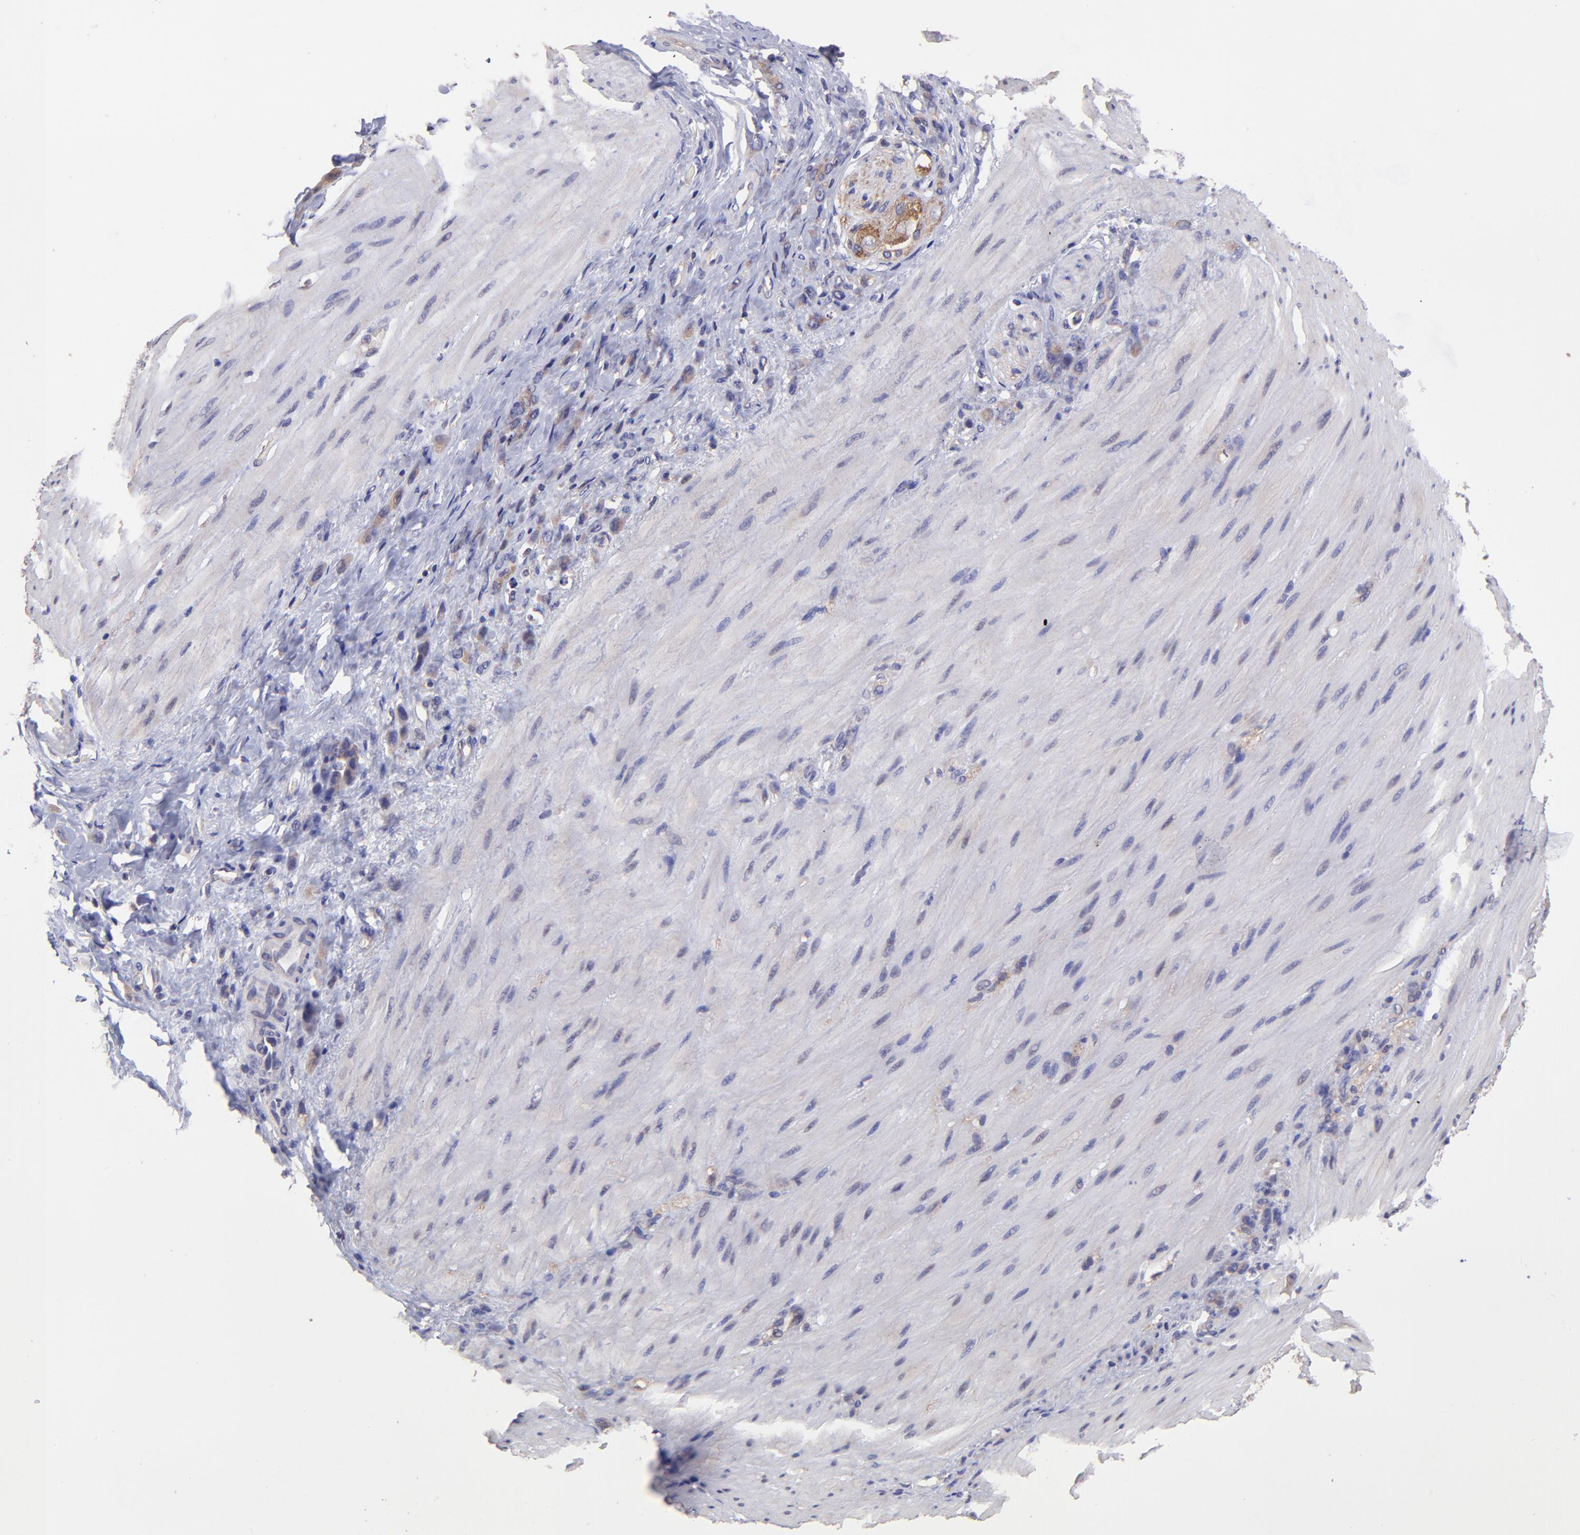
{"staining": {"intensity": "moderate", "quantity": ">75%", "location": "cytoplasmic/membranous"}, "tissue": "stomach cancer", "cell_type": "Tumor cells", "image_type": "cancer", "snomed": [{"axis": "morphology", "description": "Normal tissue, NOS"}, {"axis": "morphology", "description": "Adenocarcinoma, NOS"}, {"axis": "topography", "description": "Stomach"}], "caption": "Immunohistochemistry histopathology image of stomach cancer (adenocarcinoma) stained for a protein (brown), which reveals medium levels of moderate cytoplasmic/membranous staining in approximately >75% of tumor cells.", "gene": "NSF", "patient": {"sex": "male", "age": 82}}